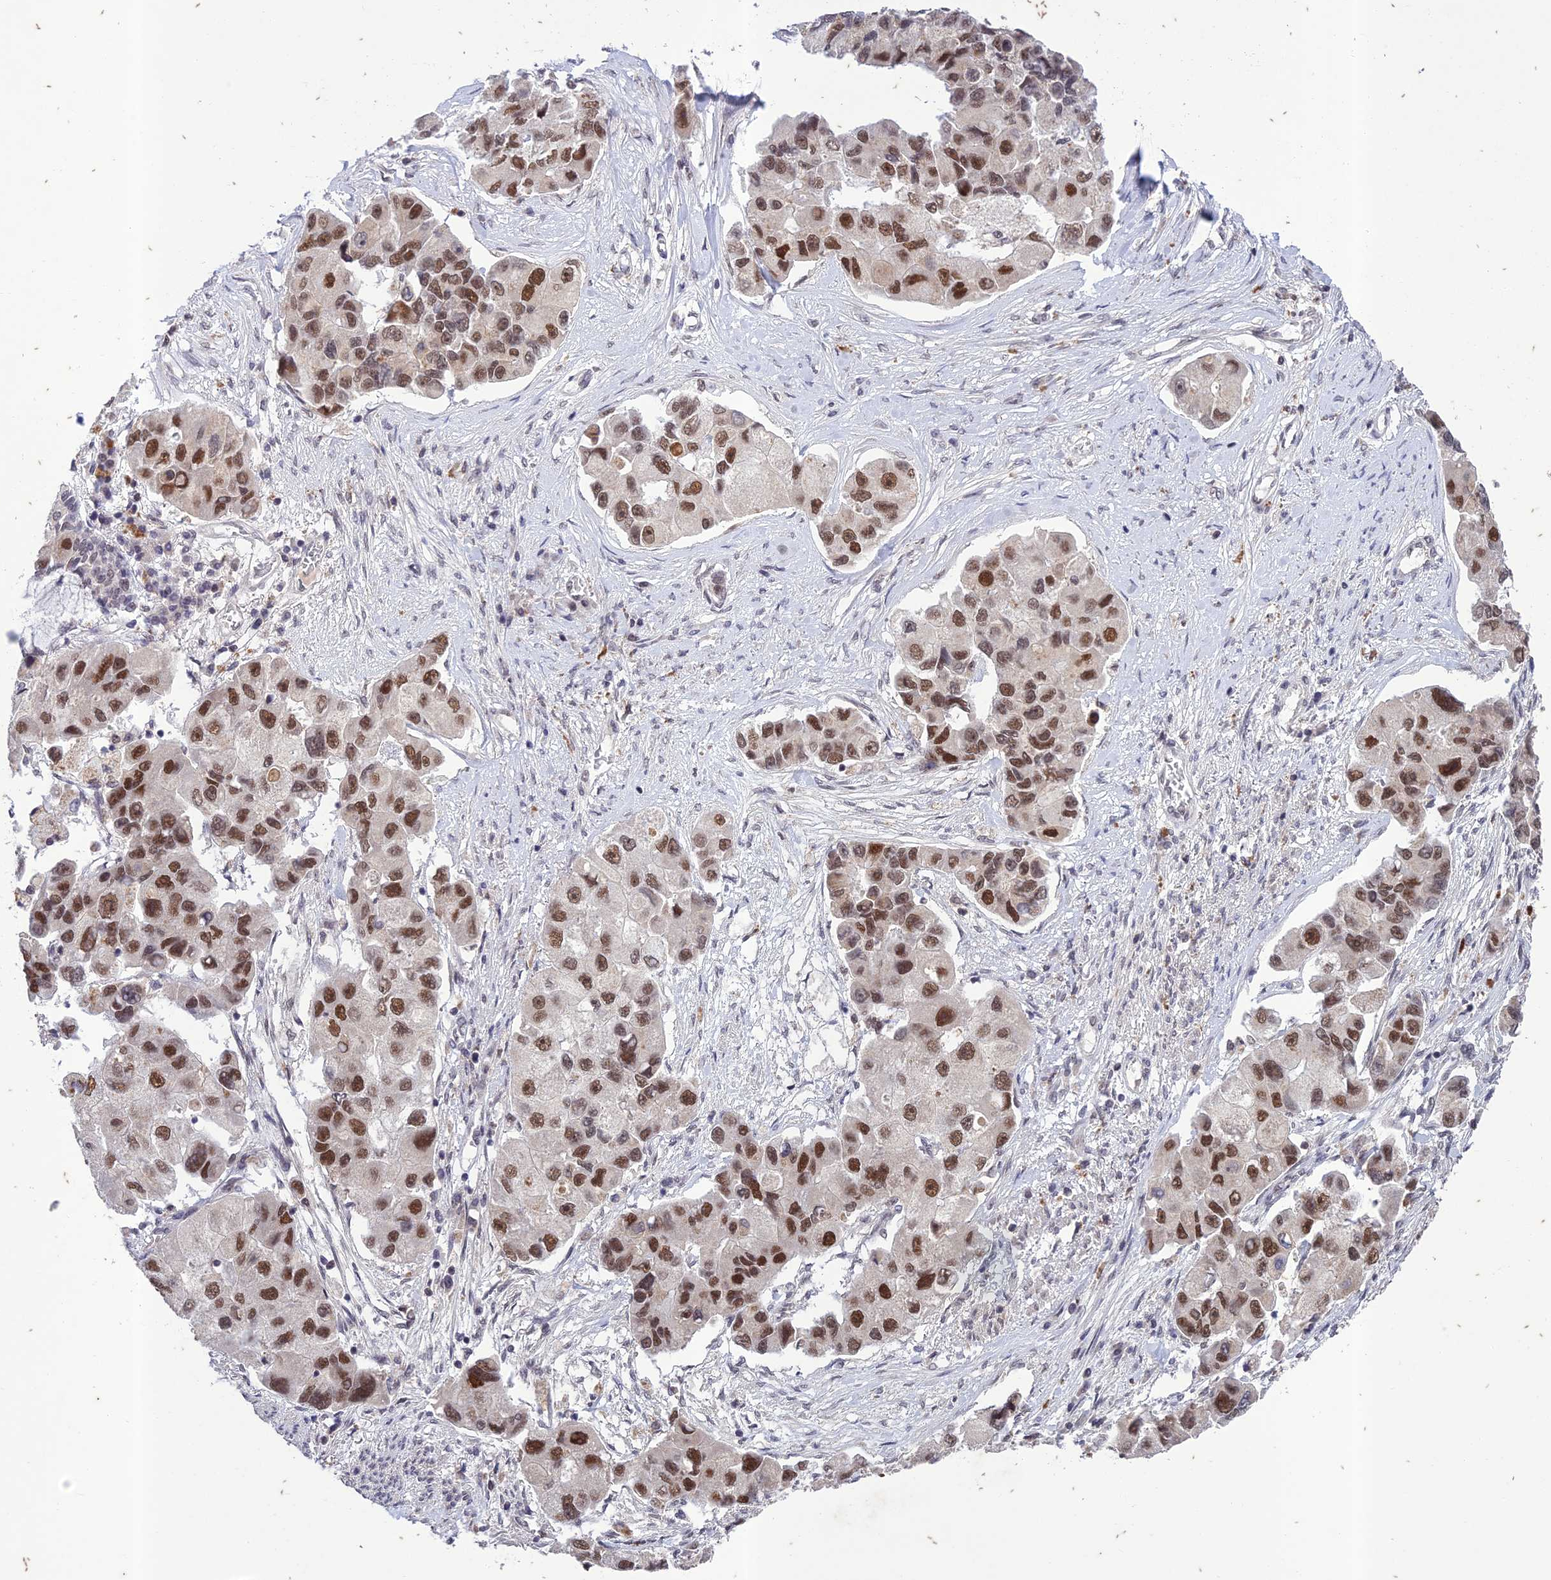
{"staining": {"intensity": "moderate", "quantity": ">75%", "location": "nuclear"}, "tissue": "lung cancer", "cell_type": "Tumor cells", "image_type": "cancer", "snomed": [{"axis": "morphology", "description": "Adenocarcinoma, NOS"}, {"axis": "topography", "description": "Lung"}], "caption": "Protein expression by immunohistochemistry shows moderate nuclear expression in approximately >75% of tumor cells in lung adenocarcinoma. Using DAB (brown) and hematoxylin (blue) stains, captured at high magnification using brightfield microscopy.", "gene": "POP4", "patient": {"sex": "female", "age": 54}}